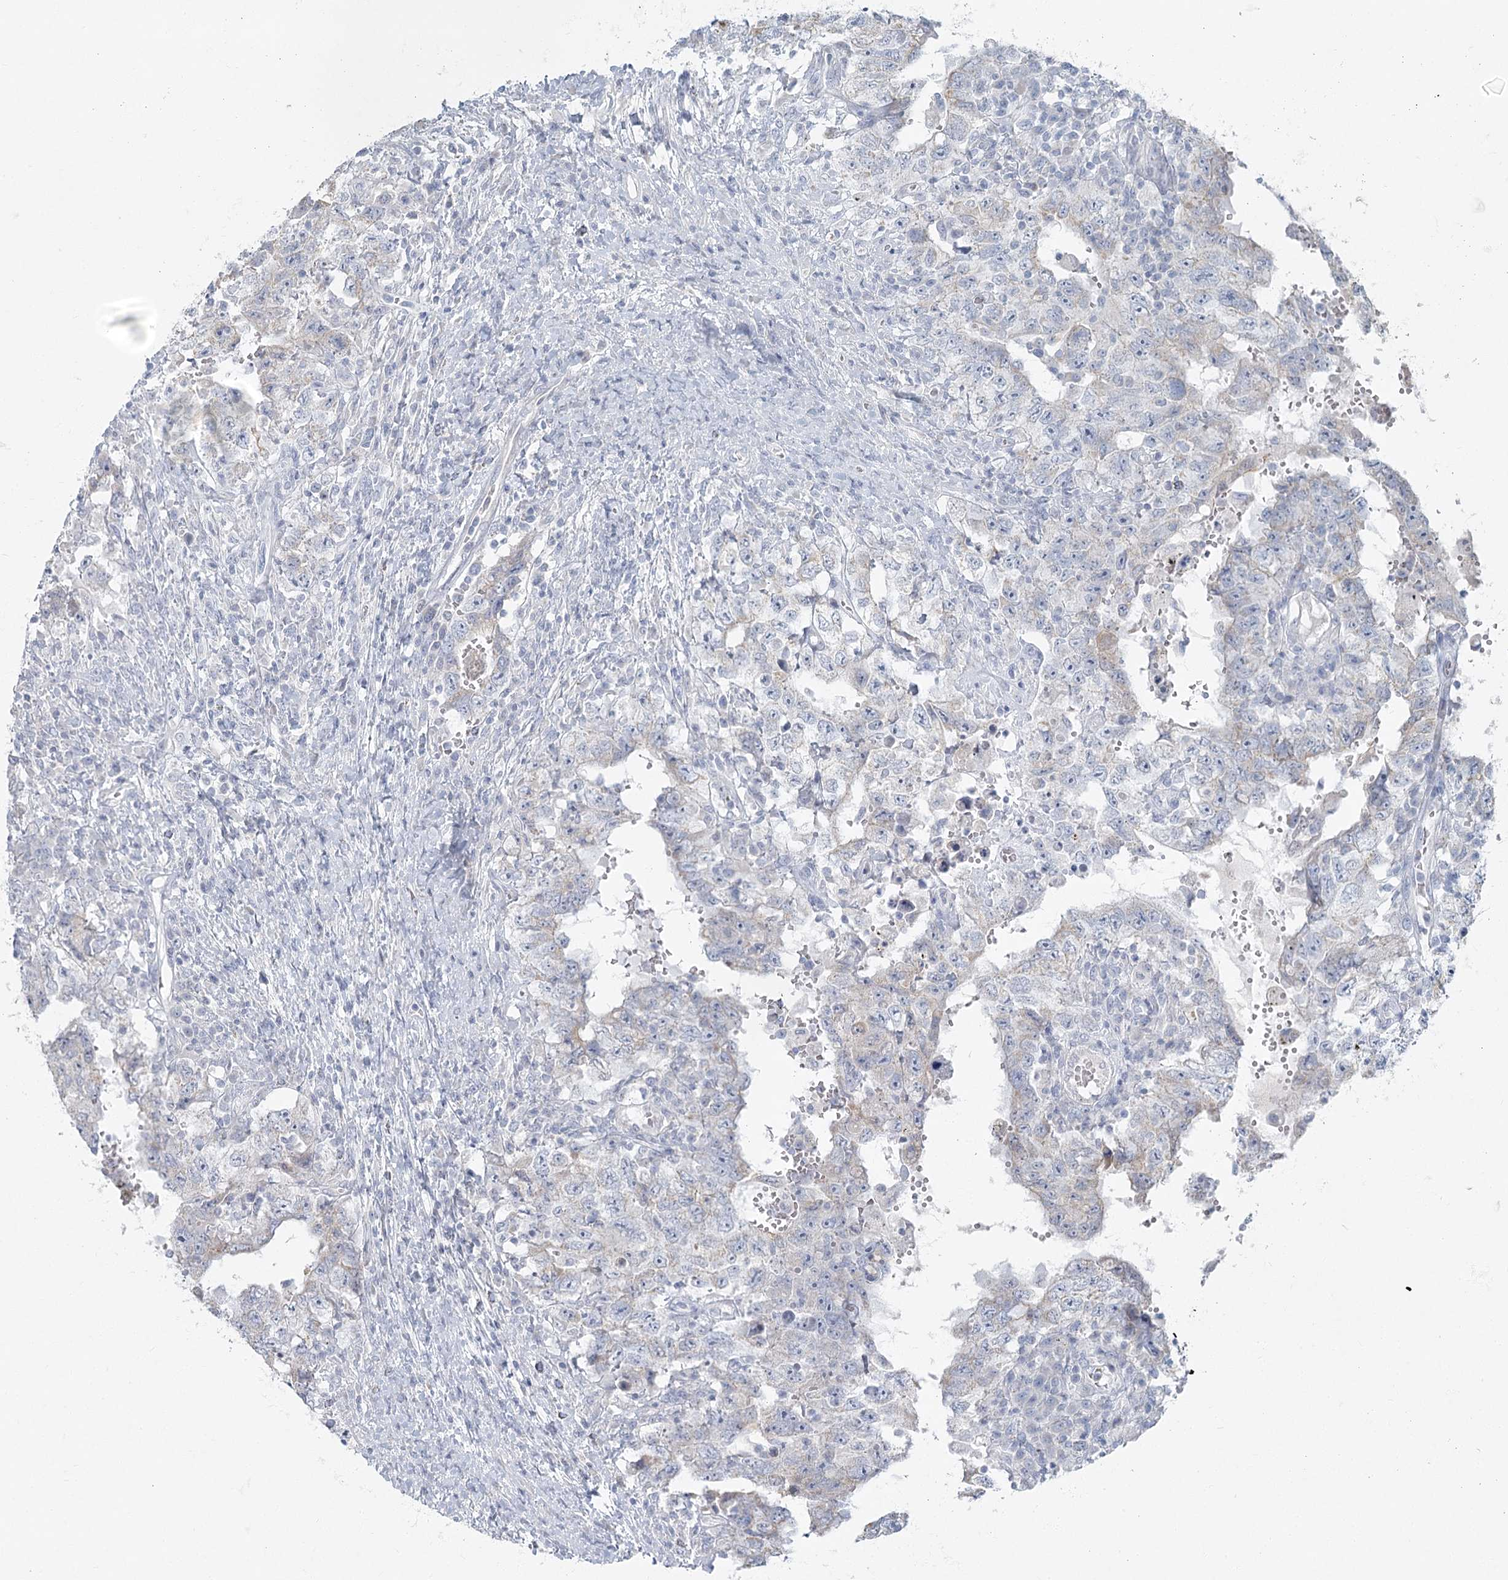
{"staining": {"intensity": "negative", "quantity": "none", "location": "none"}, "tissue": "testis cancer", "cell_type": "Tumor cells", "image_type": "cancer", "snomed": [{"axis": "morphology", "description": "Carcinoma, Embryonal, NOS"}, {"axis": "topography", "description": "Testis"}], "caption": "IHC of testis cancer displays no staining in tumor cells.", "gene": "FAM110C", "patient": {"sex": "male", "age": 26}}